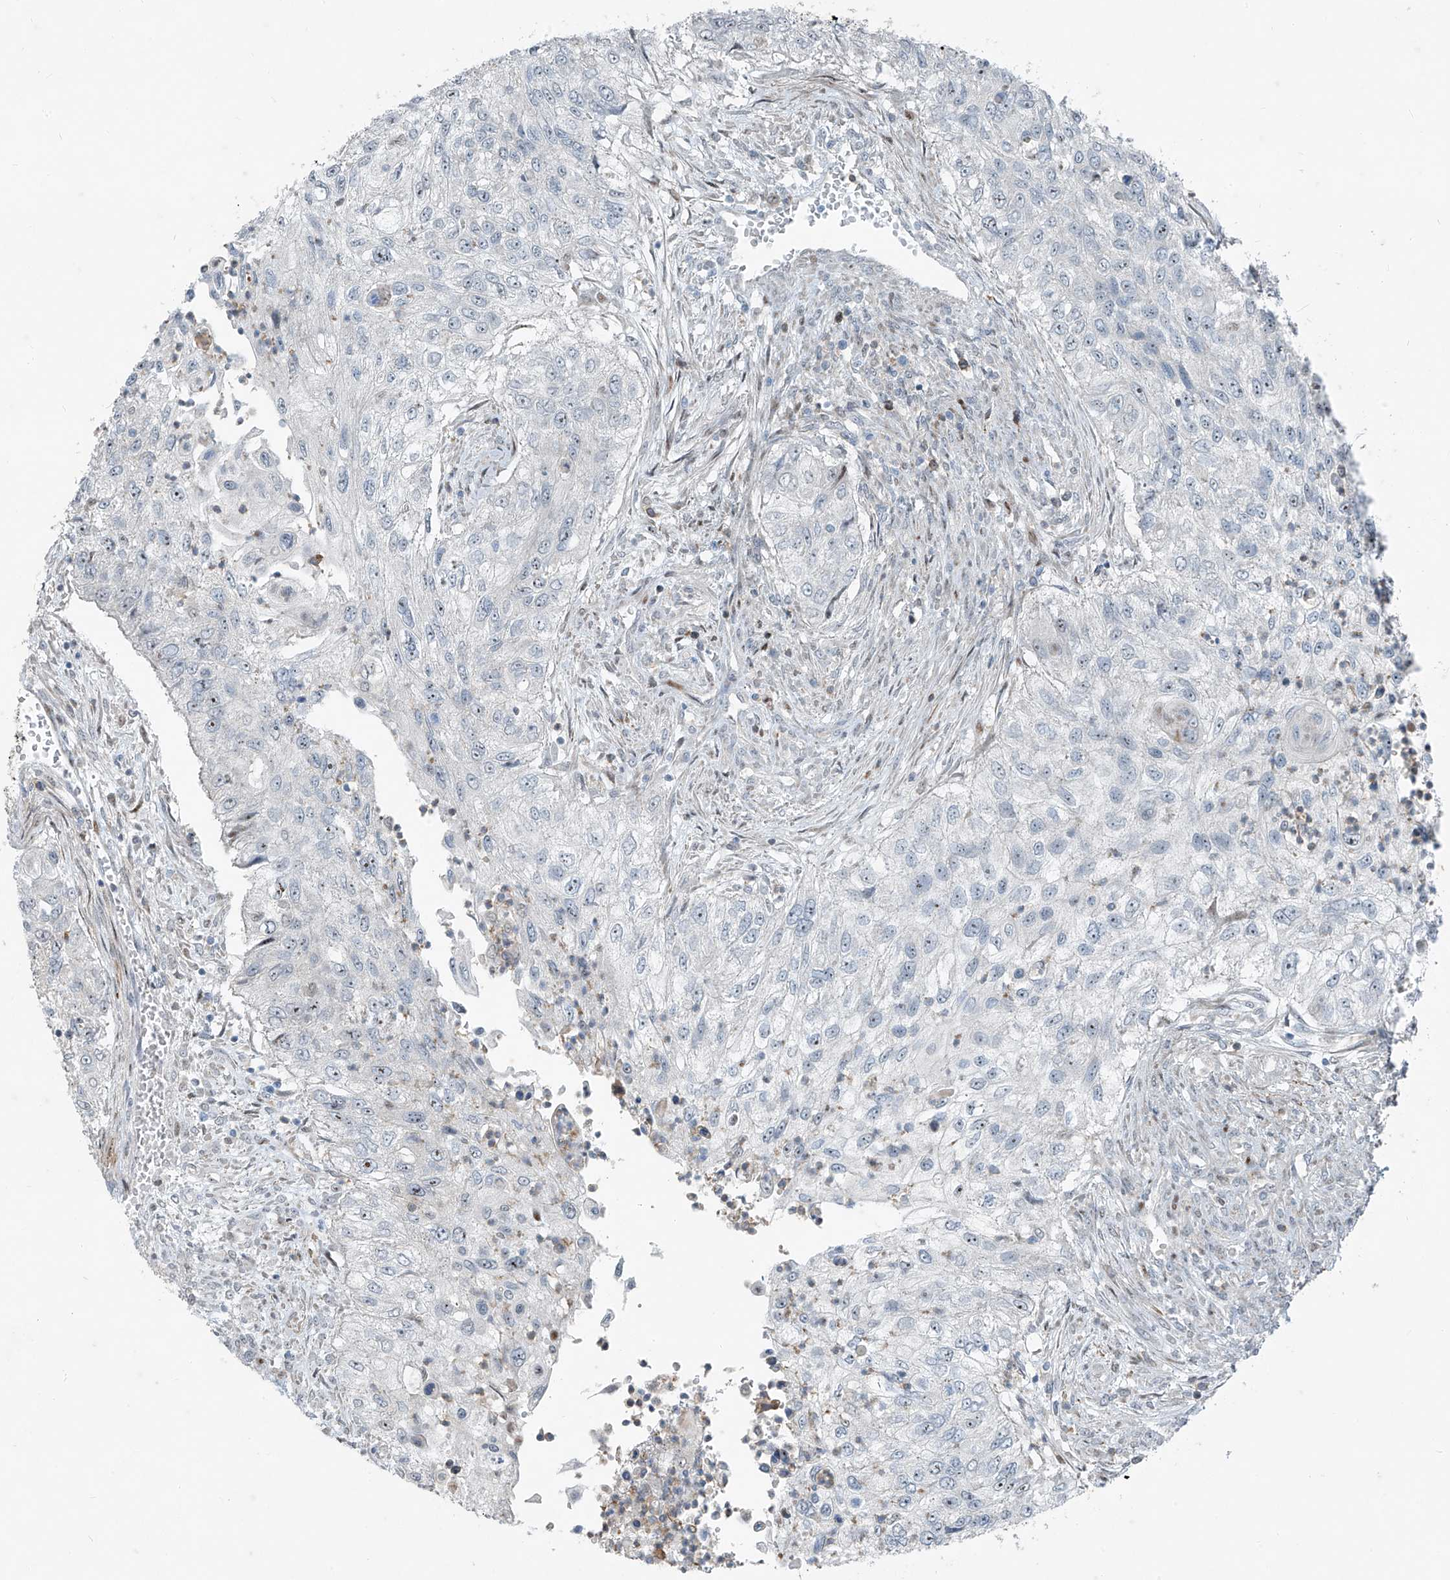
{"staining": {"intensity": "negative", "quantity": "none", "location": "none"}, "tissue": "urothelial cancer", "cell_type": "Tumor cells", "image_type": "cancer", "snomed": [{"axis": "morphology", "description": "Urothelial carcinoma, High grade"}, {"axis": "topography", "description": "Urinary bladder"}], "caption": "Tumor cells show no significant protein staining in urothelial carcinoma (high-grade).", "gene": "PPCS", "patient": {"sex": "female", "age": 60}}